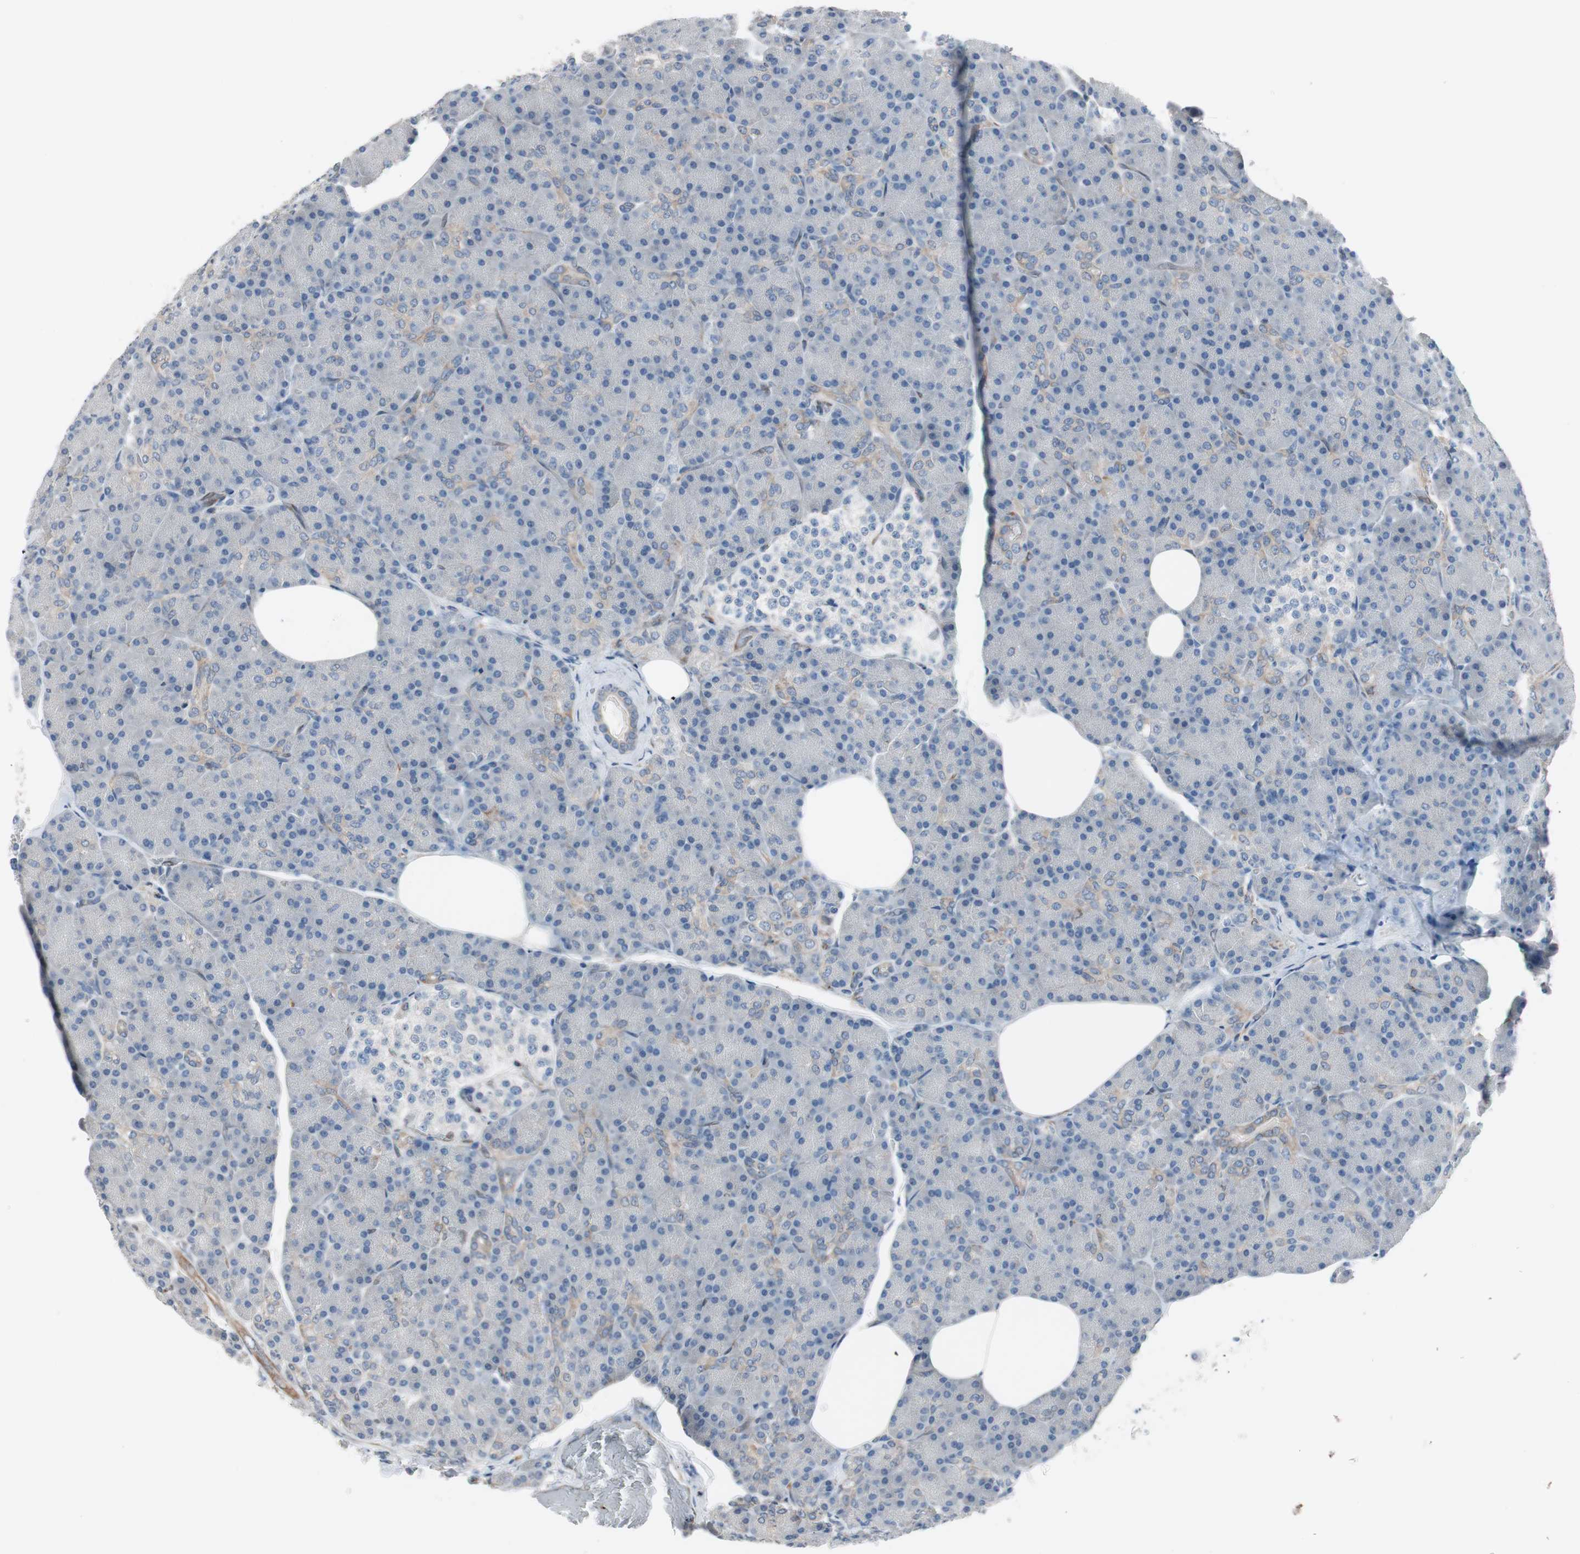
{"staining": {"intensity": "negative", "quantity": "none", "location": "none"}, "tissue": "pancreas", "cell_type": "Exocrine glandular cells", "image_type": "normal", "snomed": [{"axis": "morphology", "description": "Normal tissue, NOS"}, {"axis": "topography", "description": "Pancreas"}], "caption": "Immunohistochemical staining of unremarkable pancreas reveals no significant expression in exocrine glandular cells.", "gene": "SWAP70", "patient": {"sex": "female", "age": 43}}